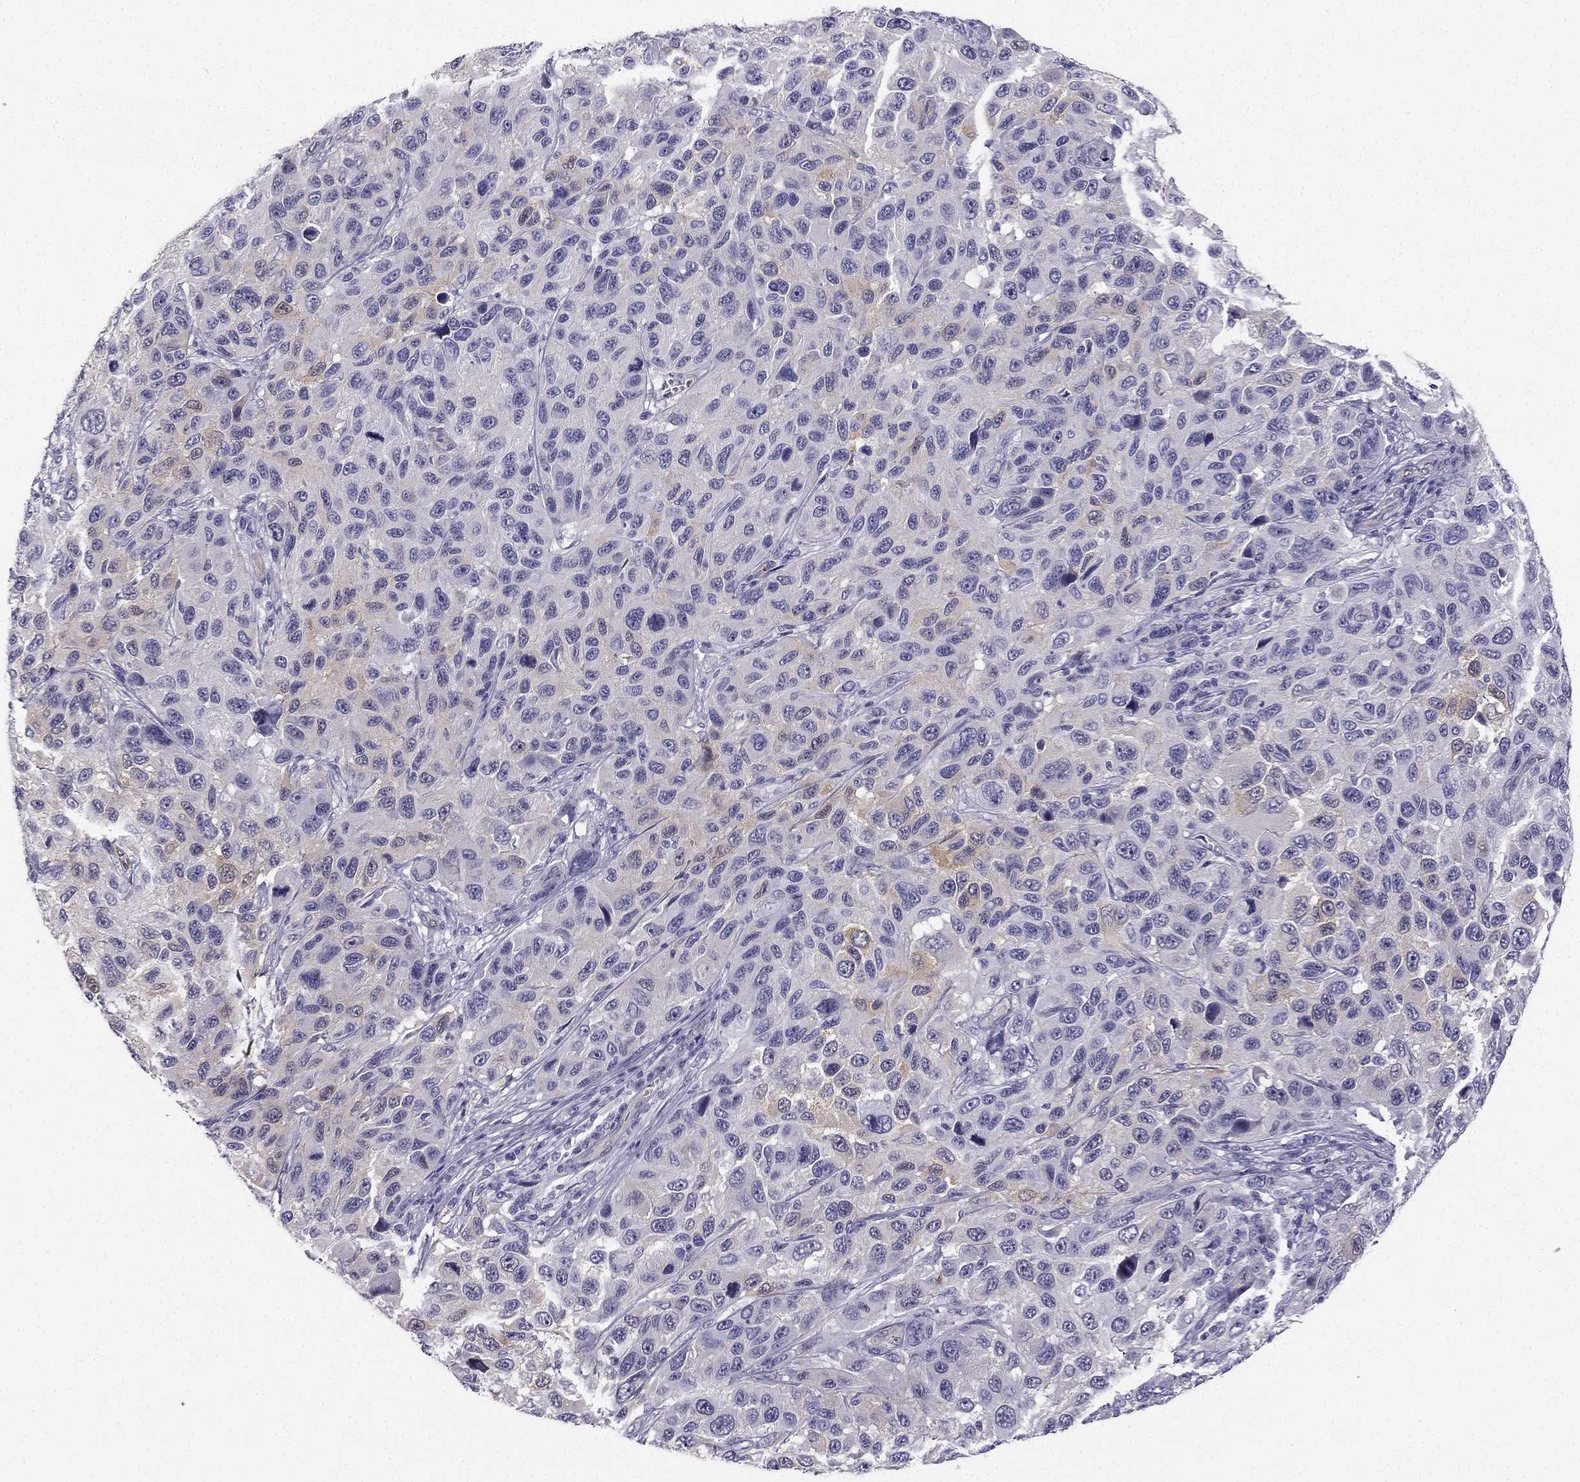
{"staining": {"intensity": "weak", "quantity": "<25%", "location": "cytoplasmic/membranous"}, "tissue": "melanoma", "cell_type": "Tumor cells", "image_type": "cancer", "snomed": [{"axis": "morphology", "description": "Malignant melanoma, NOS"}, {"axis": "topography", "description": "Skin"}], "caption": "This photomicrograph is of melanoma stained with IHC to label a protein in brown with the nuclei are counter-stained blue. There is no positivity in tumor cells.", "gene": "NQO1", "patient": {"sex": "male", "age": 53}}